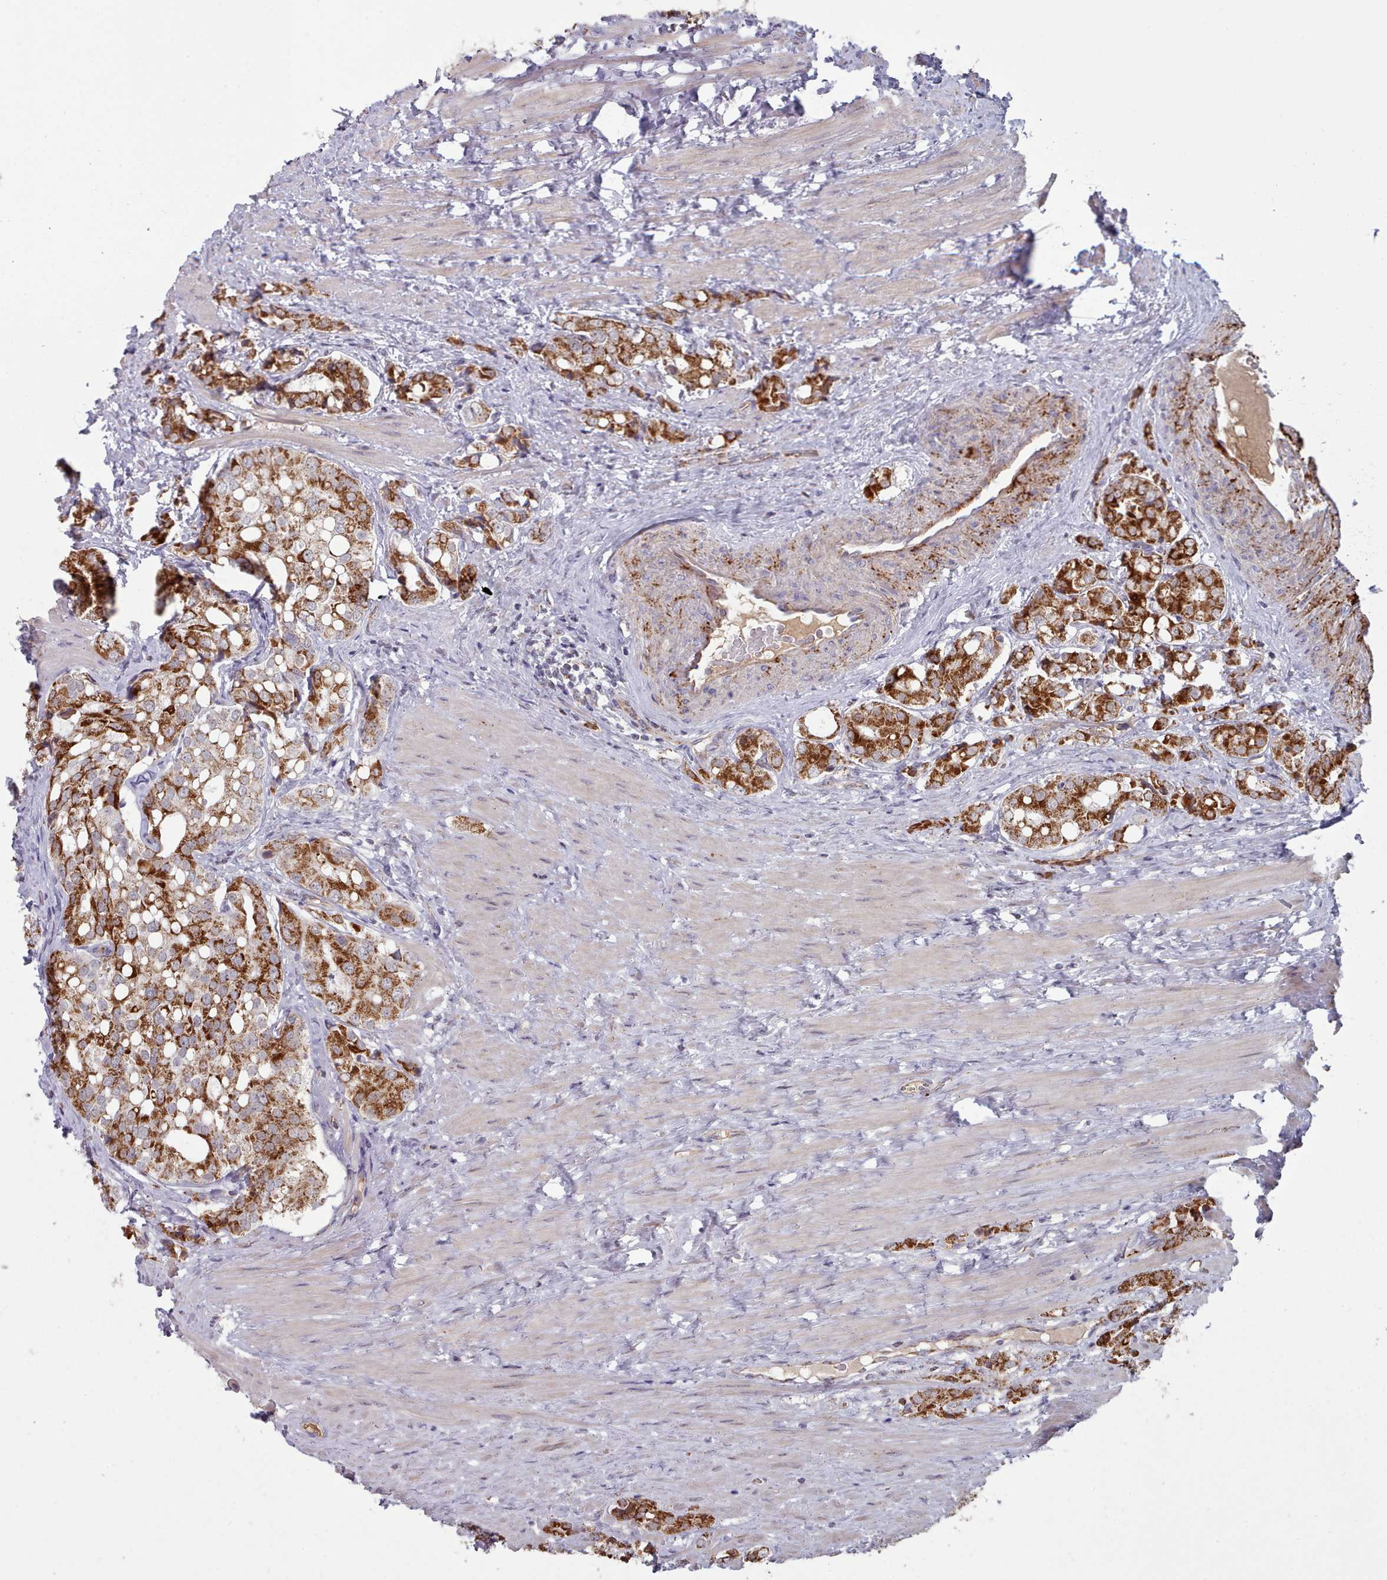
{"staining": {"intensity": "strong", "quantity": ">75%", "location": "cytoplasmic/membranous"}, "tissue": "prostate cancer", "cell_type": "Tumor cells", "image_type": "cancer", "snomed": [{"axis": "morphology", "description": "Adenocarcinoma, High grade"}, {"axis": "topography", "description": "Prostate"}], "caption": "Strong cytoplasmic/membranous protein staining is seen in about >75% of tumor cells in prostate adenocarcinoma (high-grade).", "gene": "TRARG1", "patient": {"sex": "male", "age": 71}}